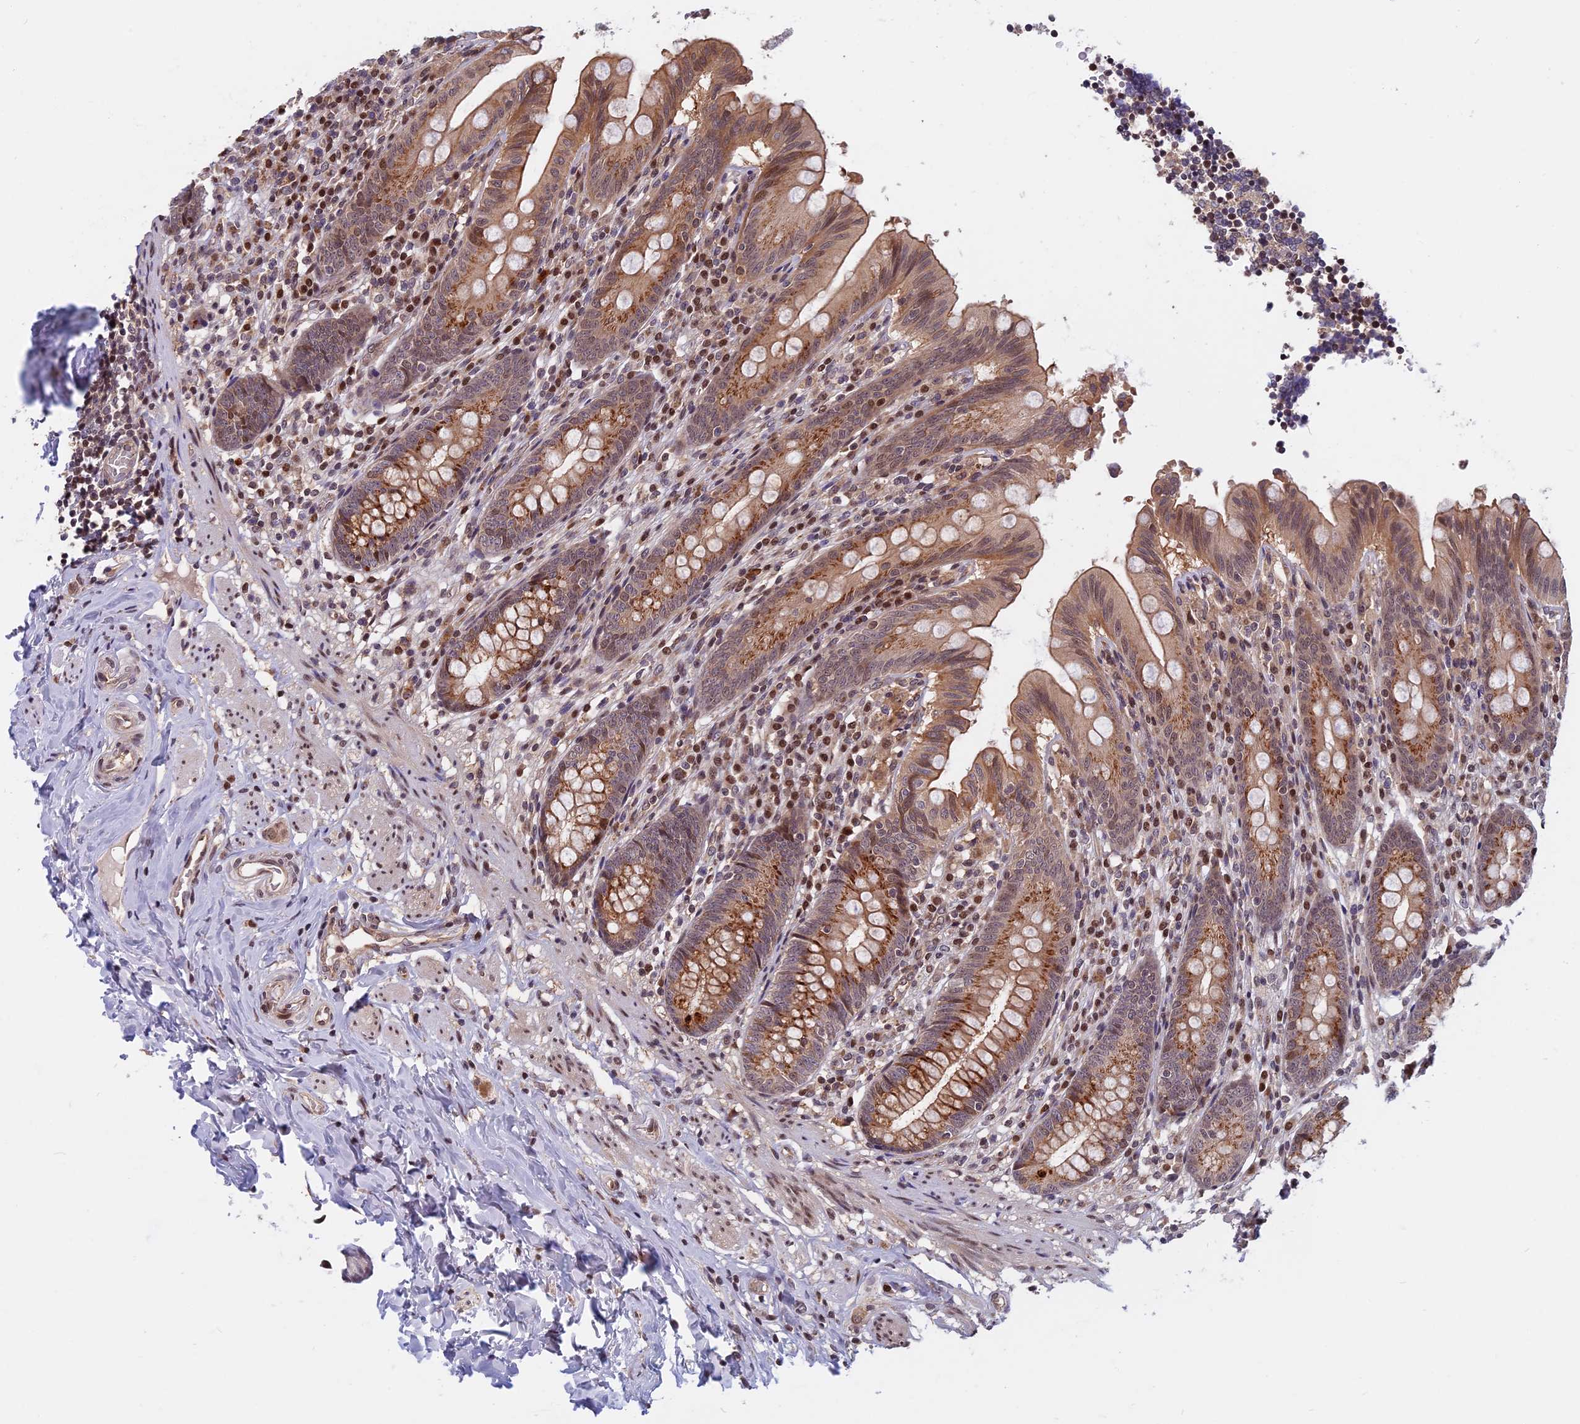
{"staining": {"intensity": "moderate", "quantity": ">75%", "location": "cytoplasmic/membranous,nuclear"}, "tissue": "appendix", "cell_type": "Glandular cells", "image_type": "normal", "snomed": [{"axis": "morphology", "description": "Normal tissue, NOS"}, {"axis": "topography", "description": "Appendix"}], "caption": "Glandular cells reveal medium levels of moderate cytoplasmic/membranous,nuclear positivity in about >75% of cells in normal human appendix. (DAB IHC, brown staining for protein, blue staining for nuclei).", "gene": "CCDC113", "patient": {"sex": "male", "age": 55}}